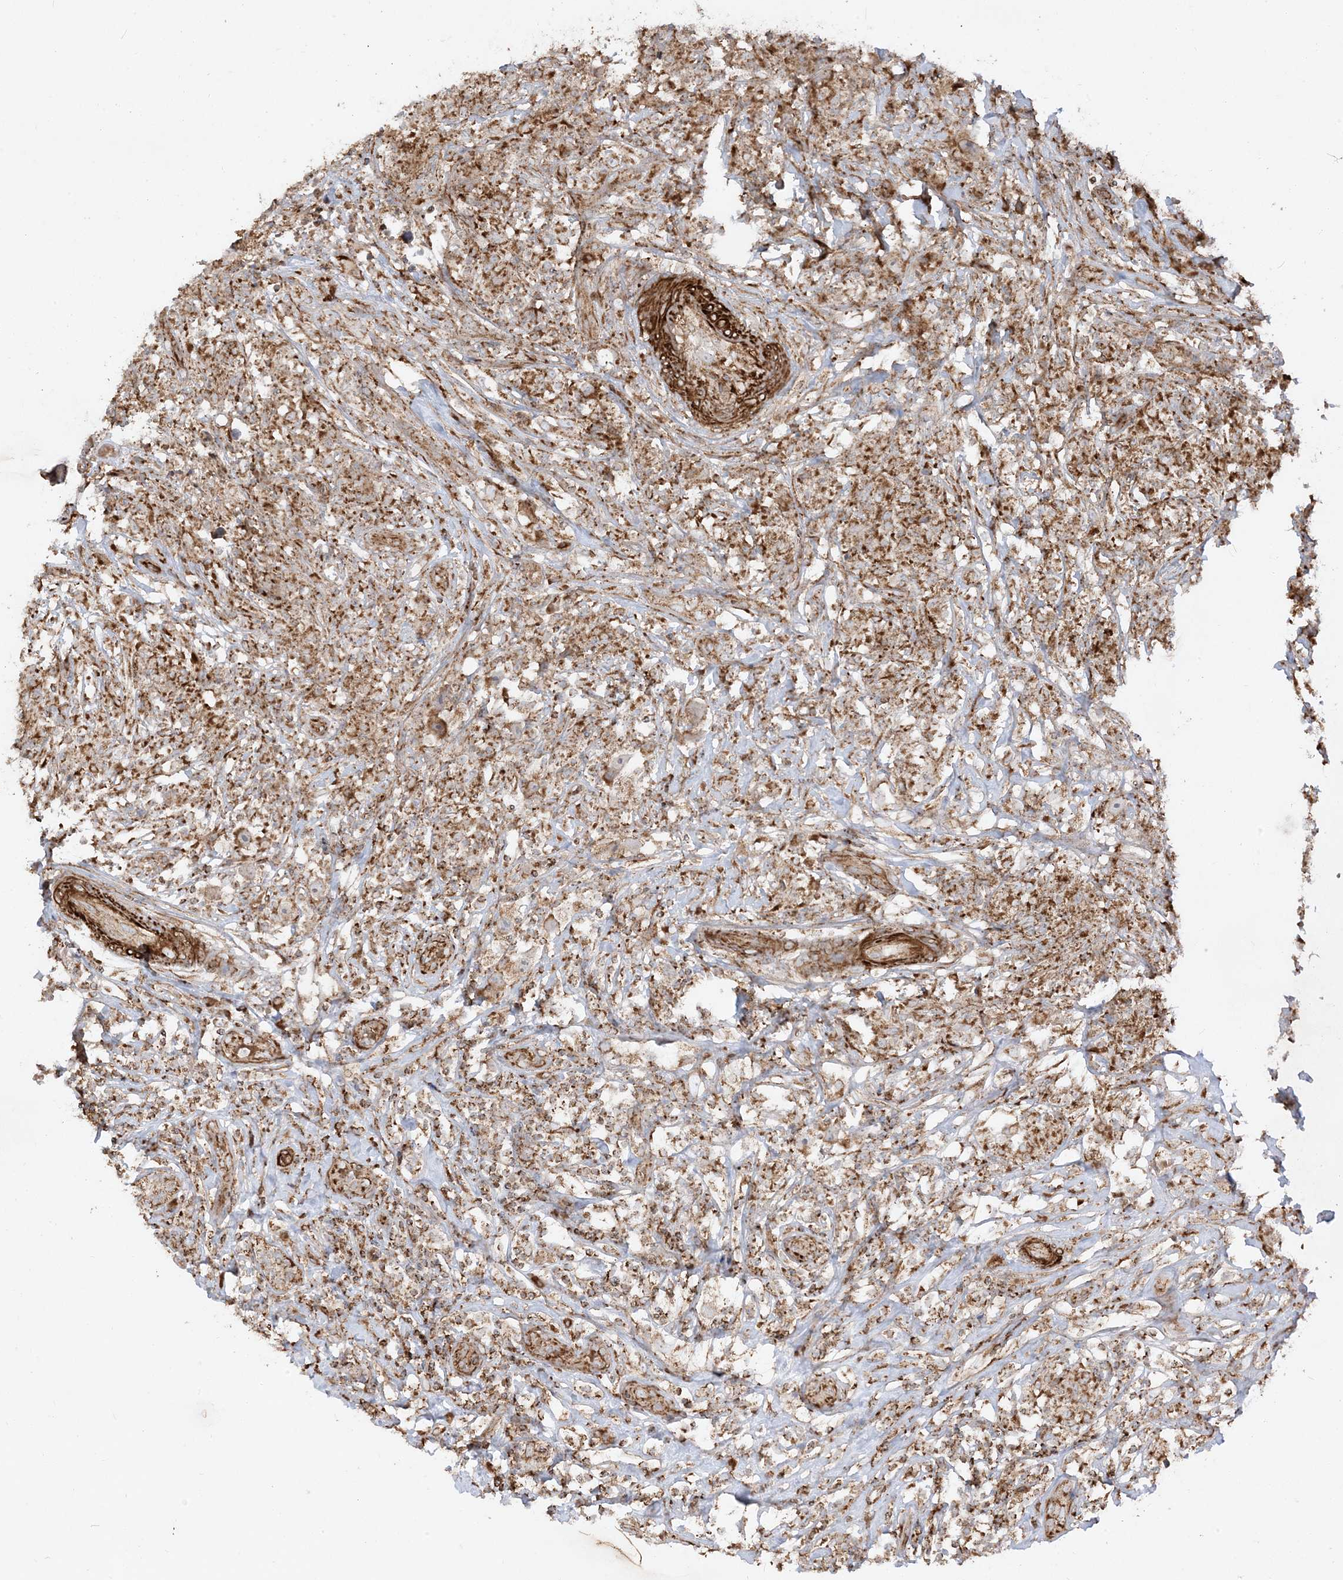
{"staining": {"intensity": "moderate", "quantity": ">75%", "location": "cytoplasmic/membranous"}, "tissue": "testis cancer", "cell_type": "Tumor cells", "image_type": "cancer", "snomed": [{"axis": "morphology", "description": "Seminoma, NOS"}, {"axis": "topography", "description": "Testis"}], "caption": "Immunohistochemical staining of human testis seminoma exhibits medium levels of moderate cytoplasmic/membranous protein staining in approximately >75% of tumor cells. Nuclei are stained in blue.", "gene": "AARS2", "patient": {"sex": "male", "age": 49}}